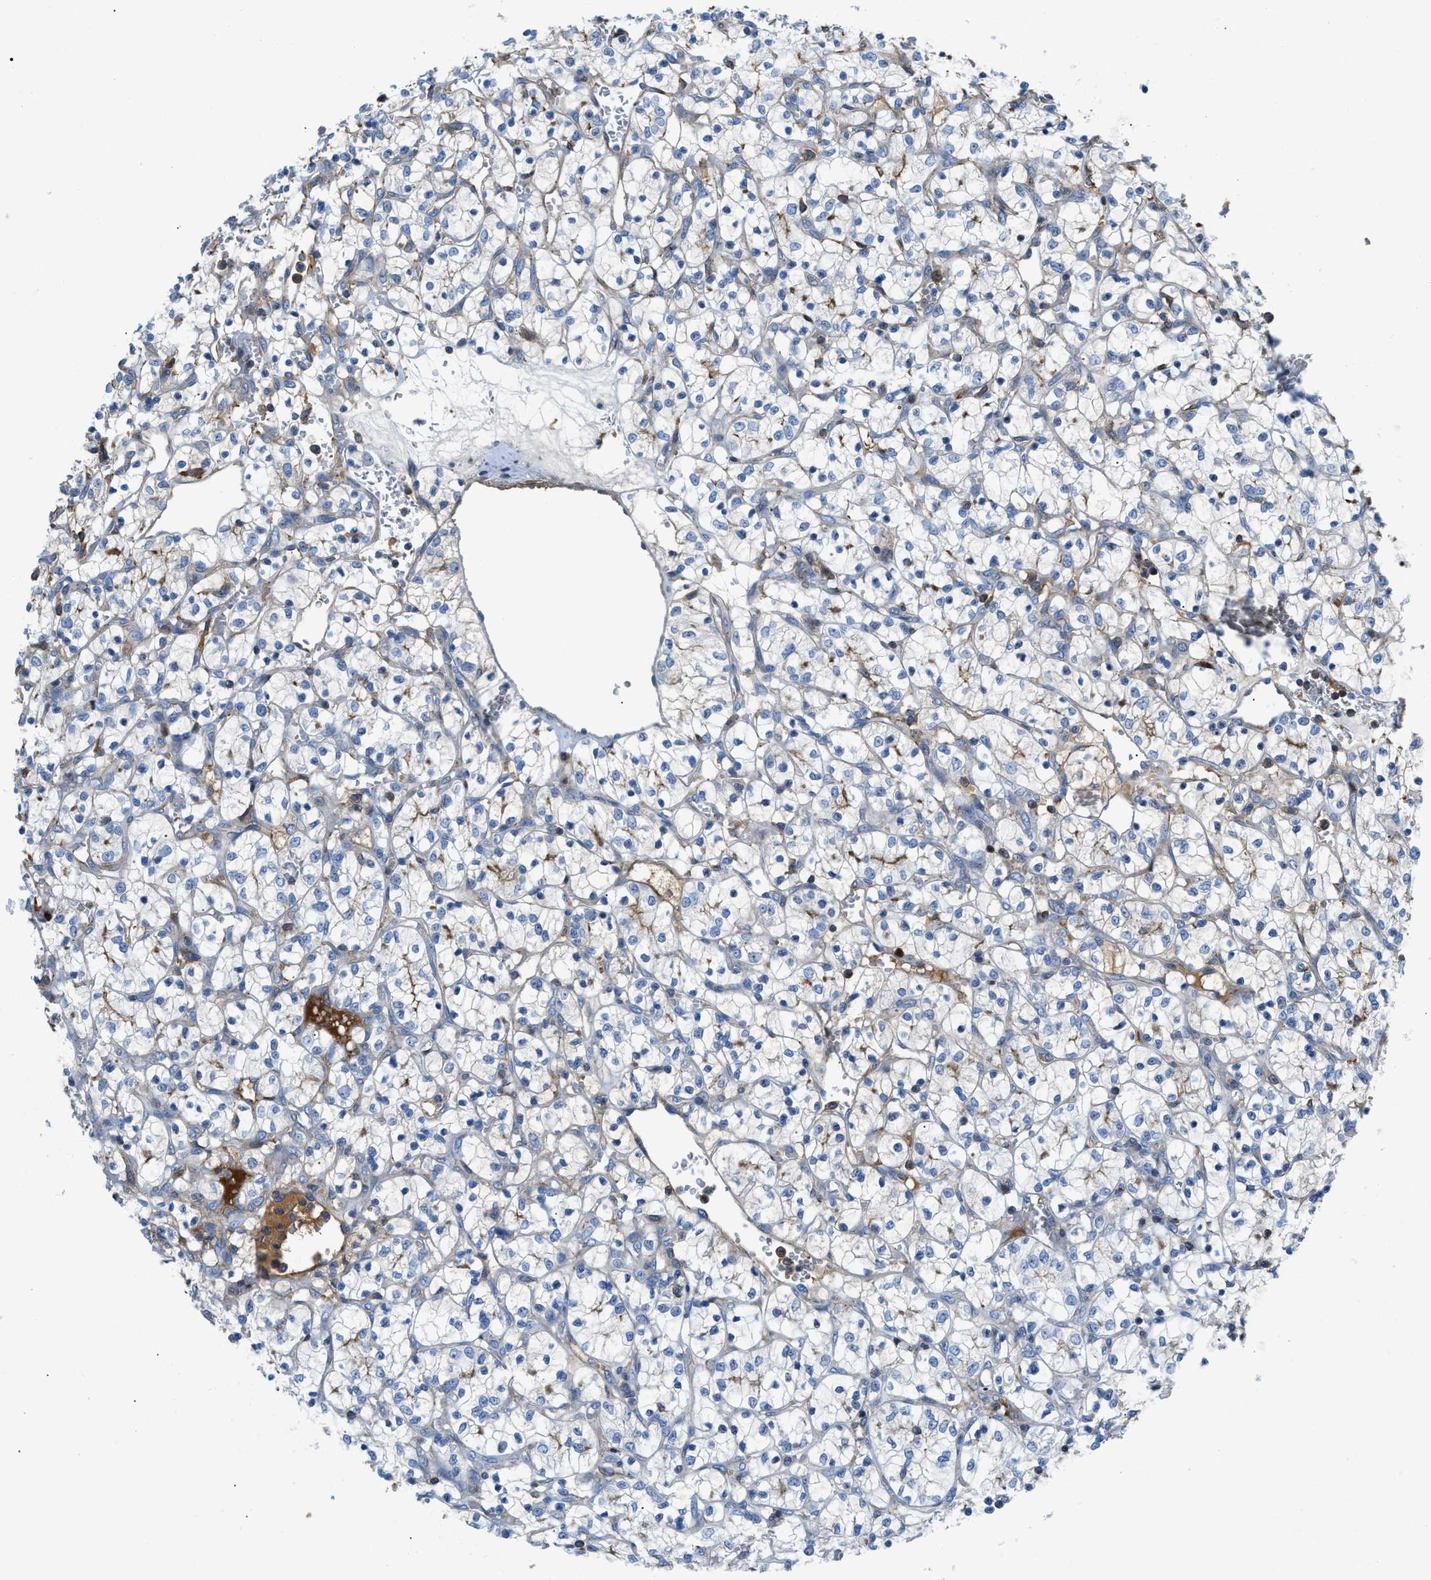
{"staining": {"intensity": "negative", "quantity": "none", "location": "none"}, "tissue": "renal cancer", "cell_type": "Tumor cells", "image_type": "cancer", "snomed": [{"axis": "morphology", "description": "Adenocarcinoma, NOS"}, {"axis": "topography", "description": "Kidney"}], "caption": "This is an immunohistochemistry photomicrograph of human adenocarcinoma (renal). There is no positivity in tumor cells.", "gene": "ATP6V0D1", "patient": {"sex": "female", "age": 69}}